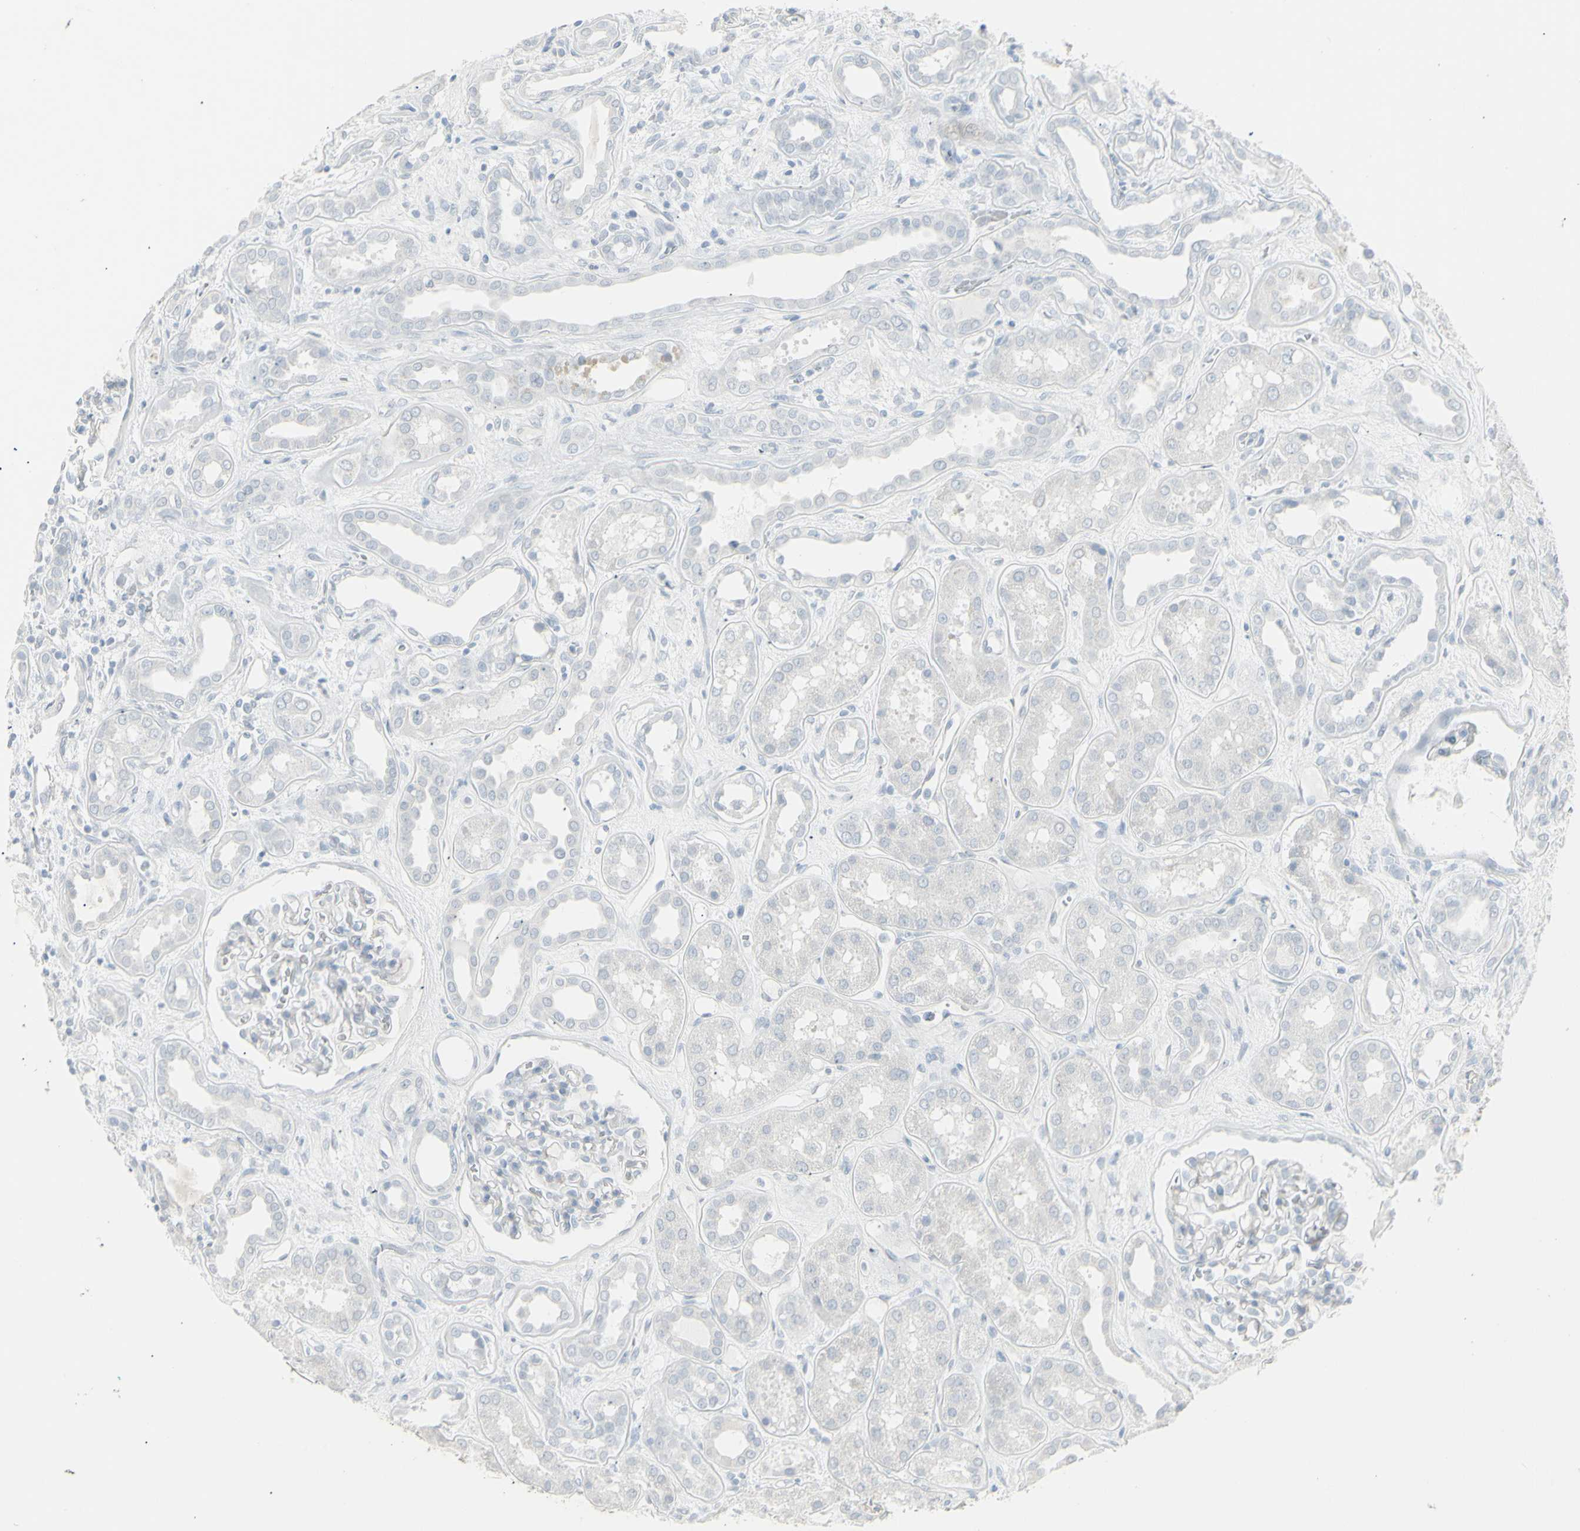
{"staining": {"intensity": "negative", "quantity": "none", "location": "none"}, "tissue": "kidney", "cell_type": "Cells in glomeruli", "image_type": "normal", "snomed": [{"axis": "morphology", "description": "Normal tissue, NOS"}, {"axis": "topography", "description": "Kidney"}], "caption": "DAB immunohistochemical staining of benign kidney reveals no significant positivity in cells in glomeruli.", "gene": "YBX2", "patient": {"sex": "male", "age": 59}}